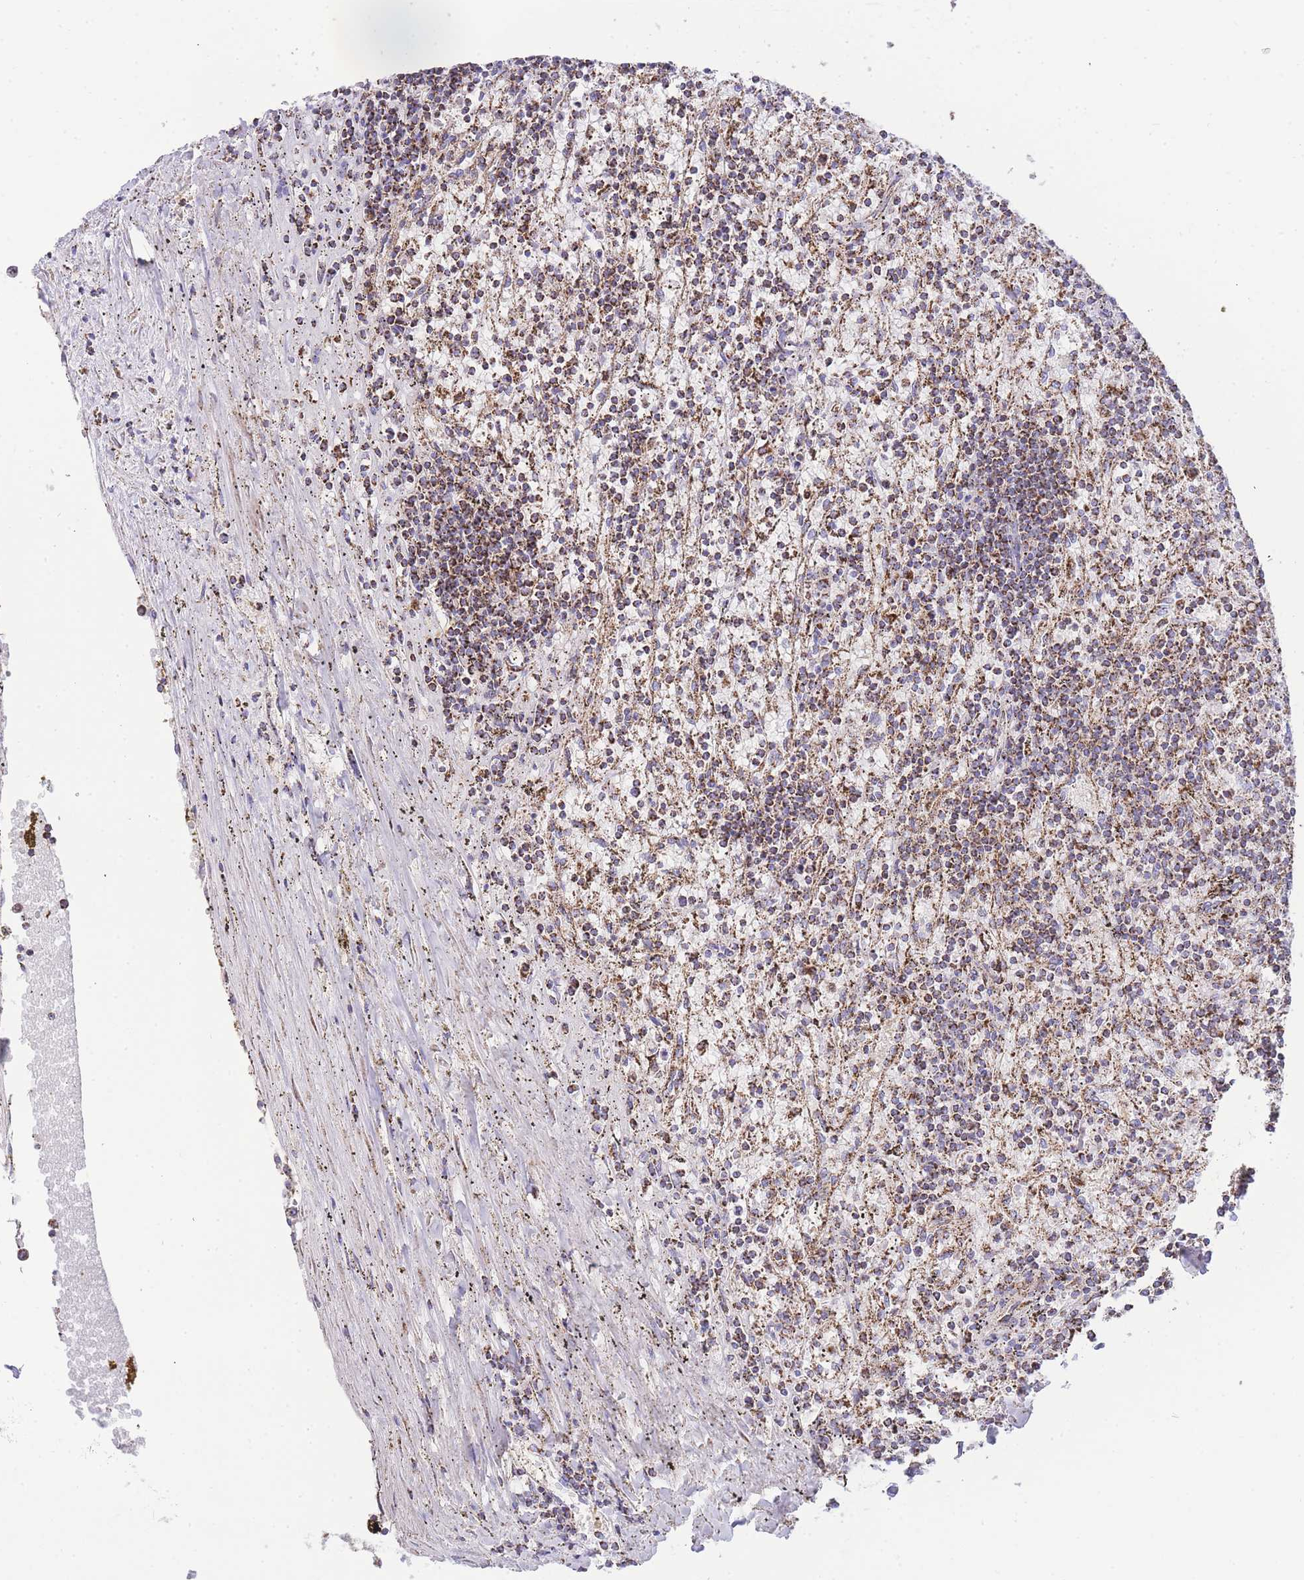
{"staining": {"intensity": "moderate", "quantity": ">75%", "location": "cytoplasmic/membranous"}, "tissue": "lymphoma", "cell_type": "Tumor cells", "image_type": "cancer", "snomed": [{"axis": "morphology", "description": "Malignant lymphoma, non-Hodgkin's type, Low grade"}, {"axis": "topography", "description": "Spleen"}], "caption": "An immunohistochemistry histopathology image of neoplastic tissue is shown. Protein staining in brown highlights moderate cytoplasmic/membranous positivity in lymphoma within tumor cells. Nuclei are stained in blue.", "gene": "GSTM1", "patient": {"sex": "male", "age": 76}}